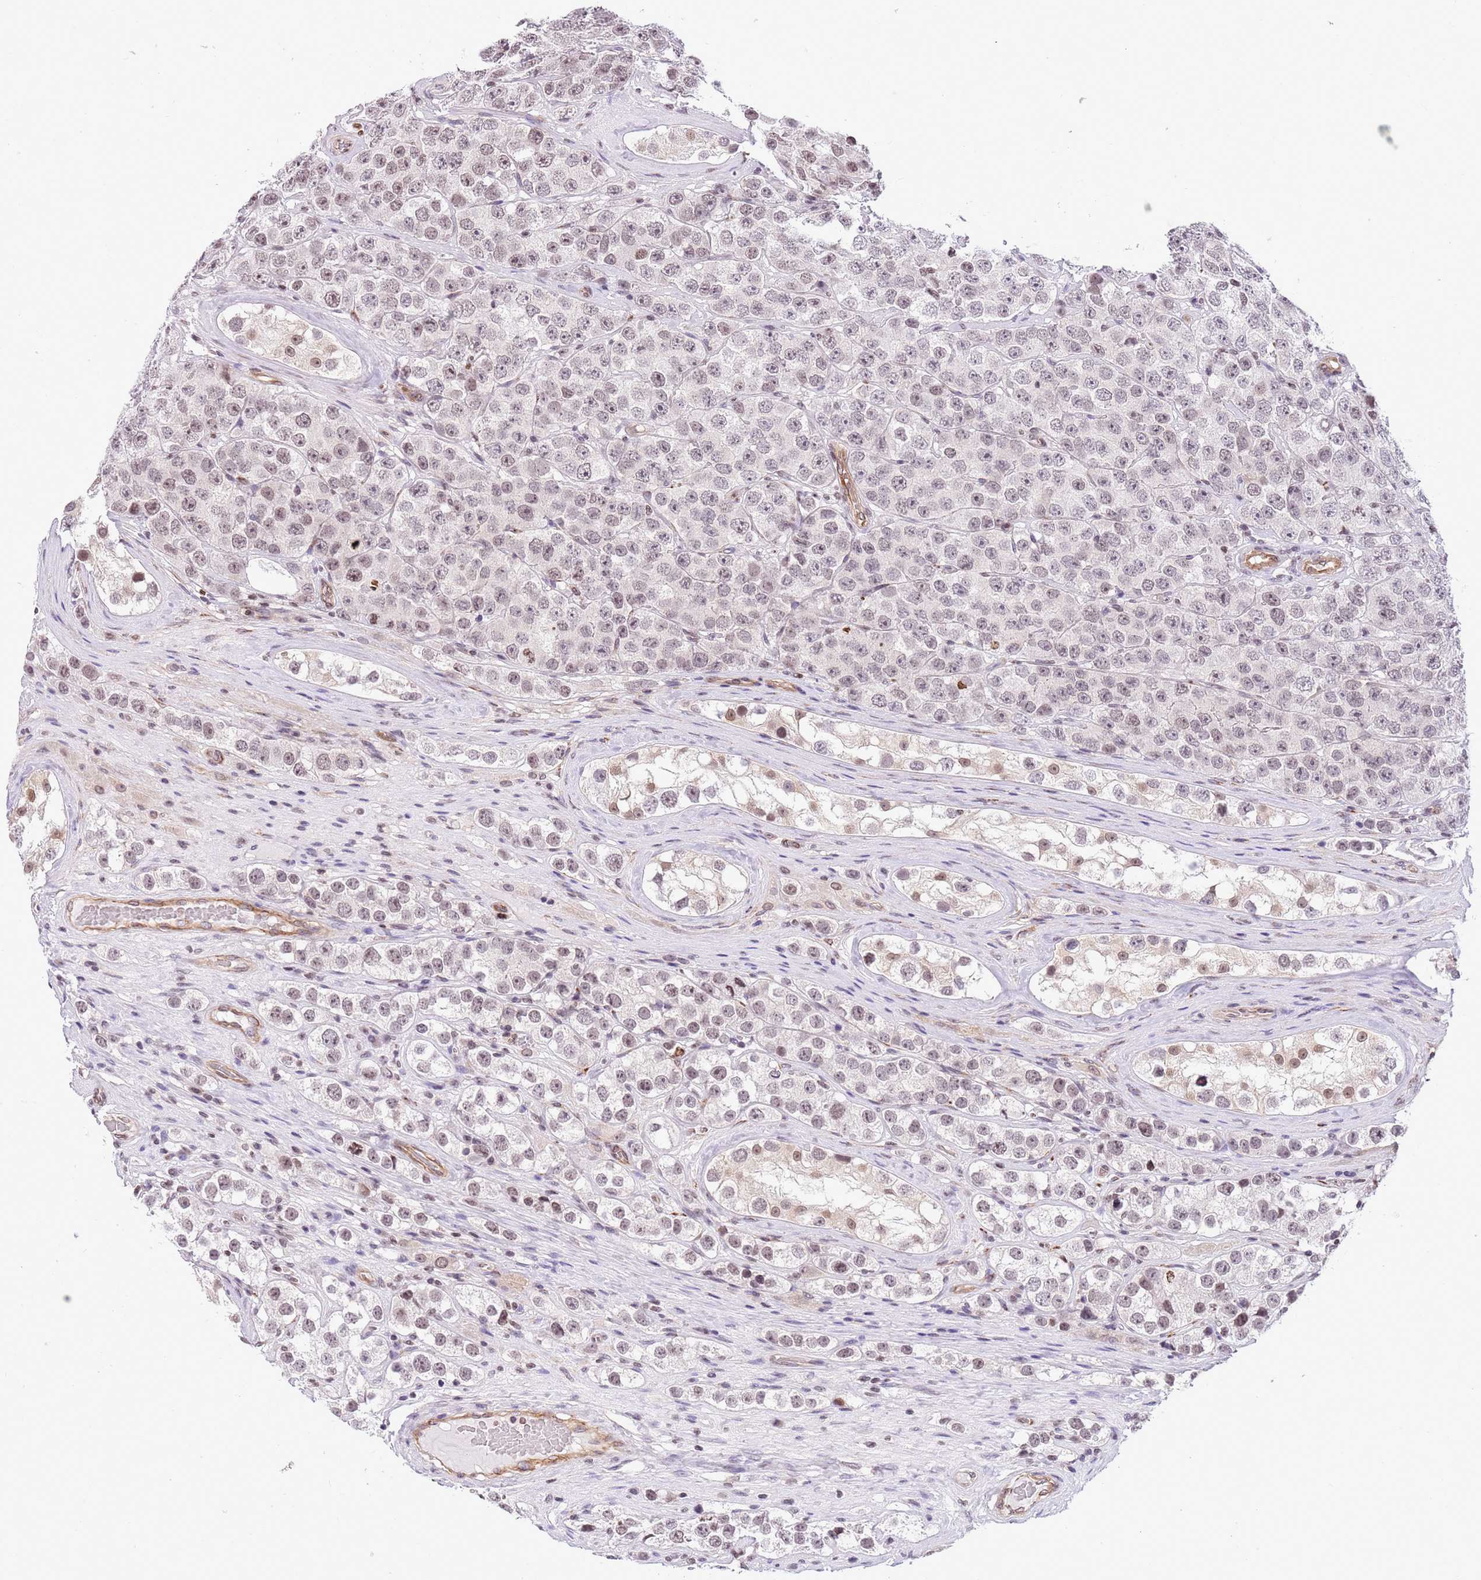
{"staining": {"intensity": "weak", "quantity": ">75%", "location": "nuclear"}, "tissue": "testis cancer", "cell_type": "Tumor cells", "image_type": "cancer", "snomed": [{"axis": "morphology", "description": "Seminoma, NOS"}, {"axis": "topography", "description": "Testis"}], "caption": "A high-resolution histopathology image shows IHC staining of testis seminoma, which shows weak nuclear expression in about >75% of tumor cells.", "gene": "NRIP1", "patient": {"sex": "male", "age": 28}}